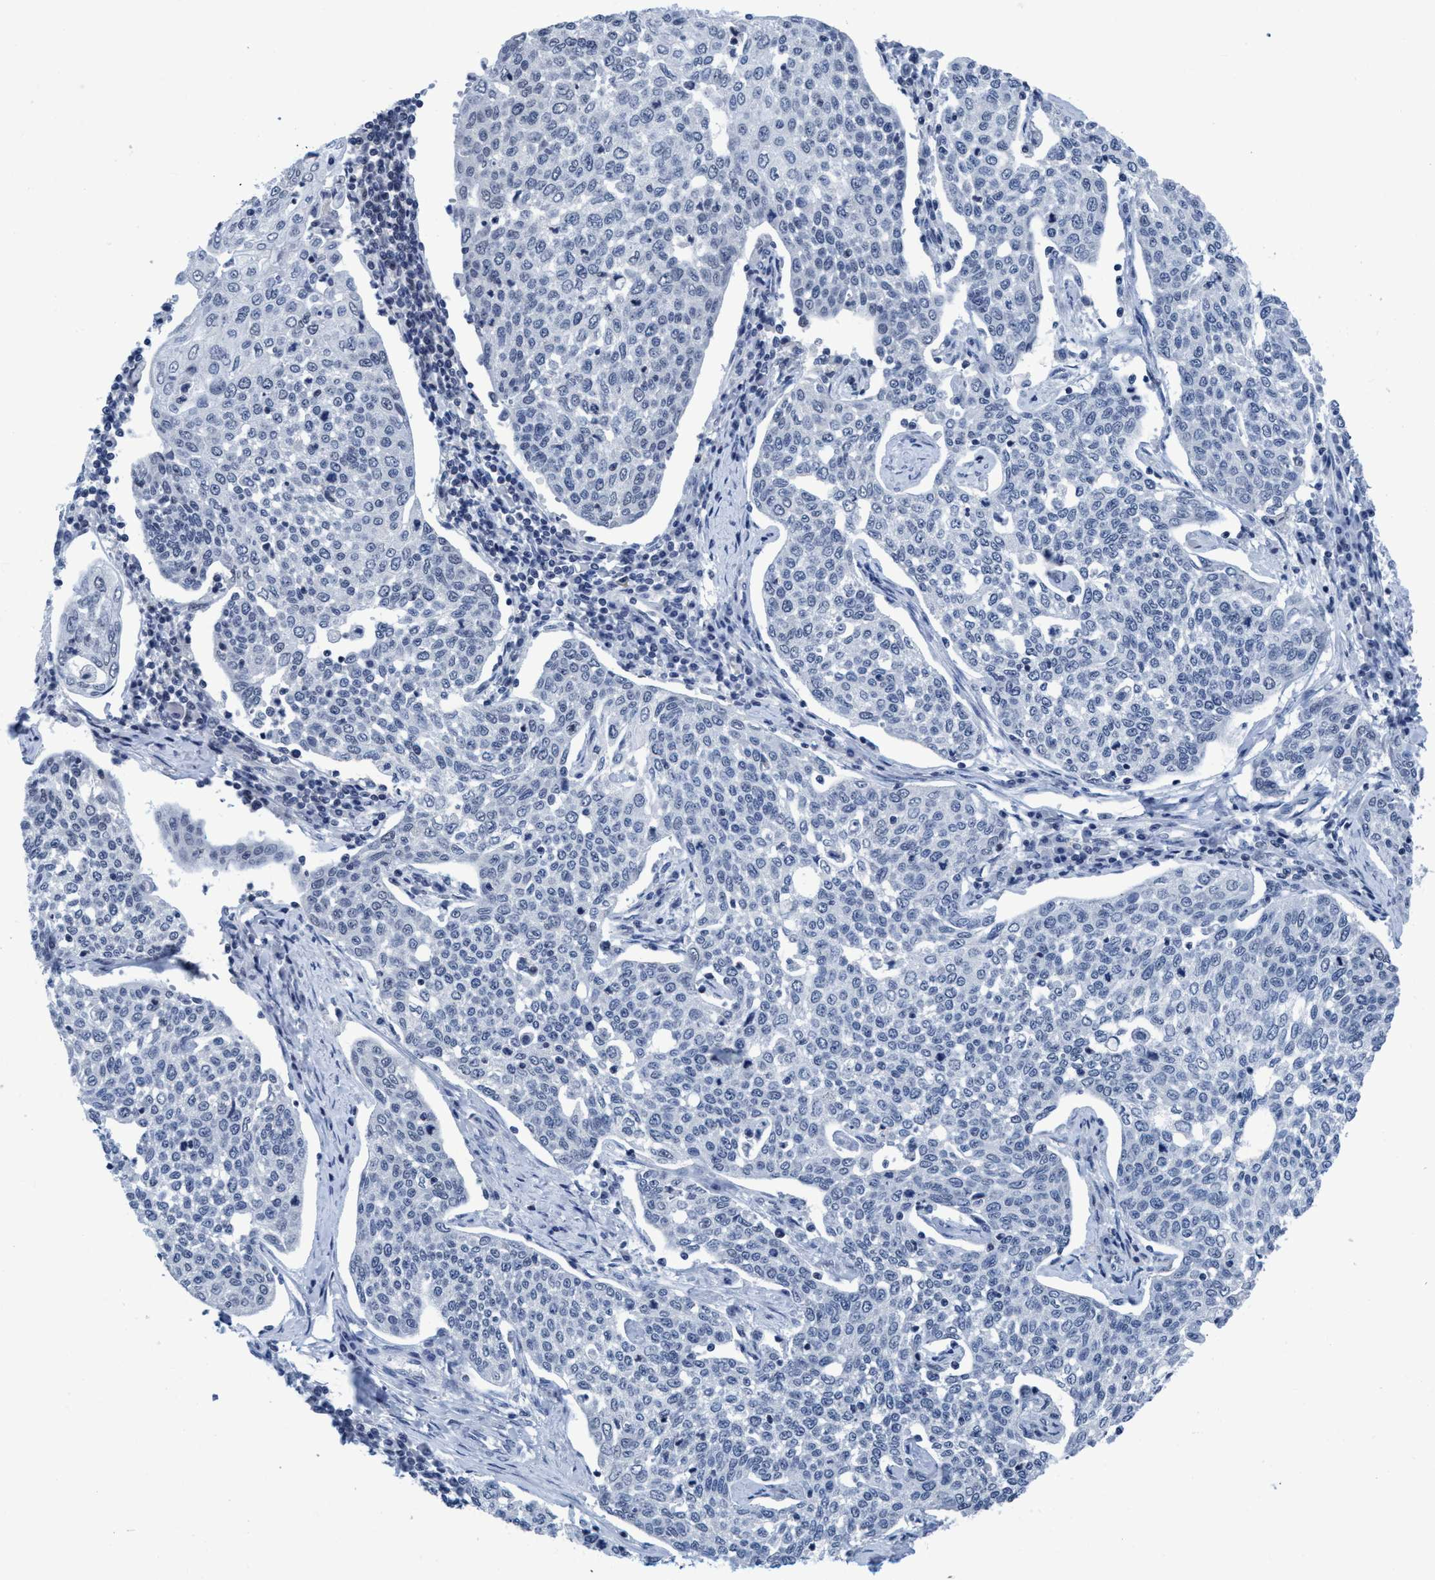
{"staining": {"intensity": "negative", "quantity": "none", "location": "none"}, "tissue": "cervical cancer", "cell_type": "Tumor cells", "image_type": "cancer", "snomed": [{"axis": "morphology", "description": "Squamous cell carcinoma, NOS"}, {"axis": "topography", "description": "Cervix"}], "caption": "The histopathology image displays no staining of tumor cells in cervical cancer (squamous cell carcinoma).", "gene": "DNAI1", "patient": {"sex": "female", "age": 34}}